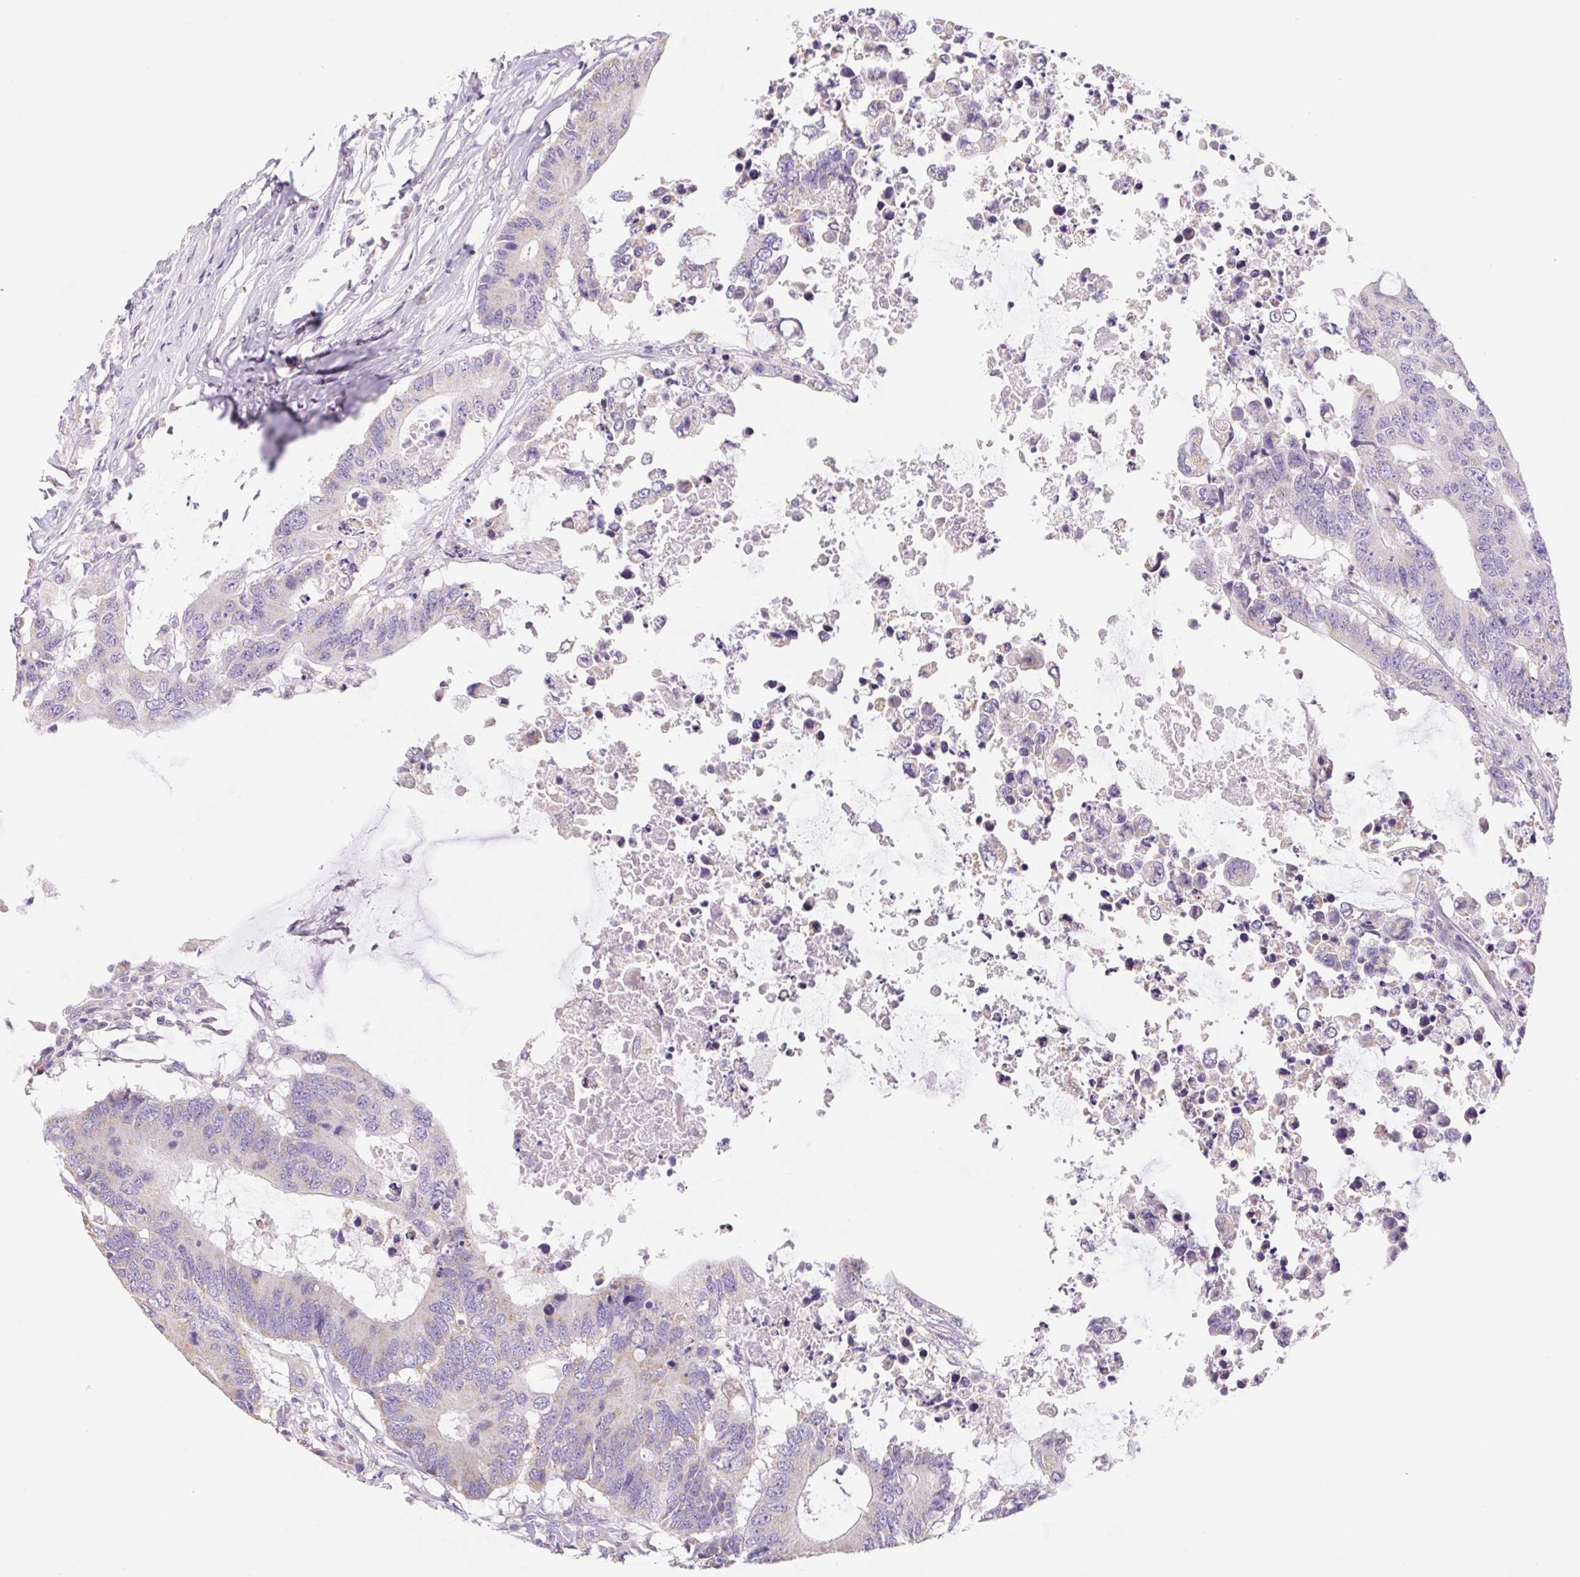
{"staining": {"intensity": "negative", "quantity": "none", "location": "none"}, "tissue": "colorectal cancer", "cell_type": "Tumor cells", "image_type": "cancer", "snomed": [{"axis": "morphology", "description": "Adenocarcinoma, NOS"}, {"axis": "topography", "description": "Colon"}], "caption": "This is an IHC image of human colorectal adenocarcinoma. There is no expression in tumor cells.", "gene": "FKBP6", "patient": {"sex": "male", "age": 71}}